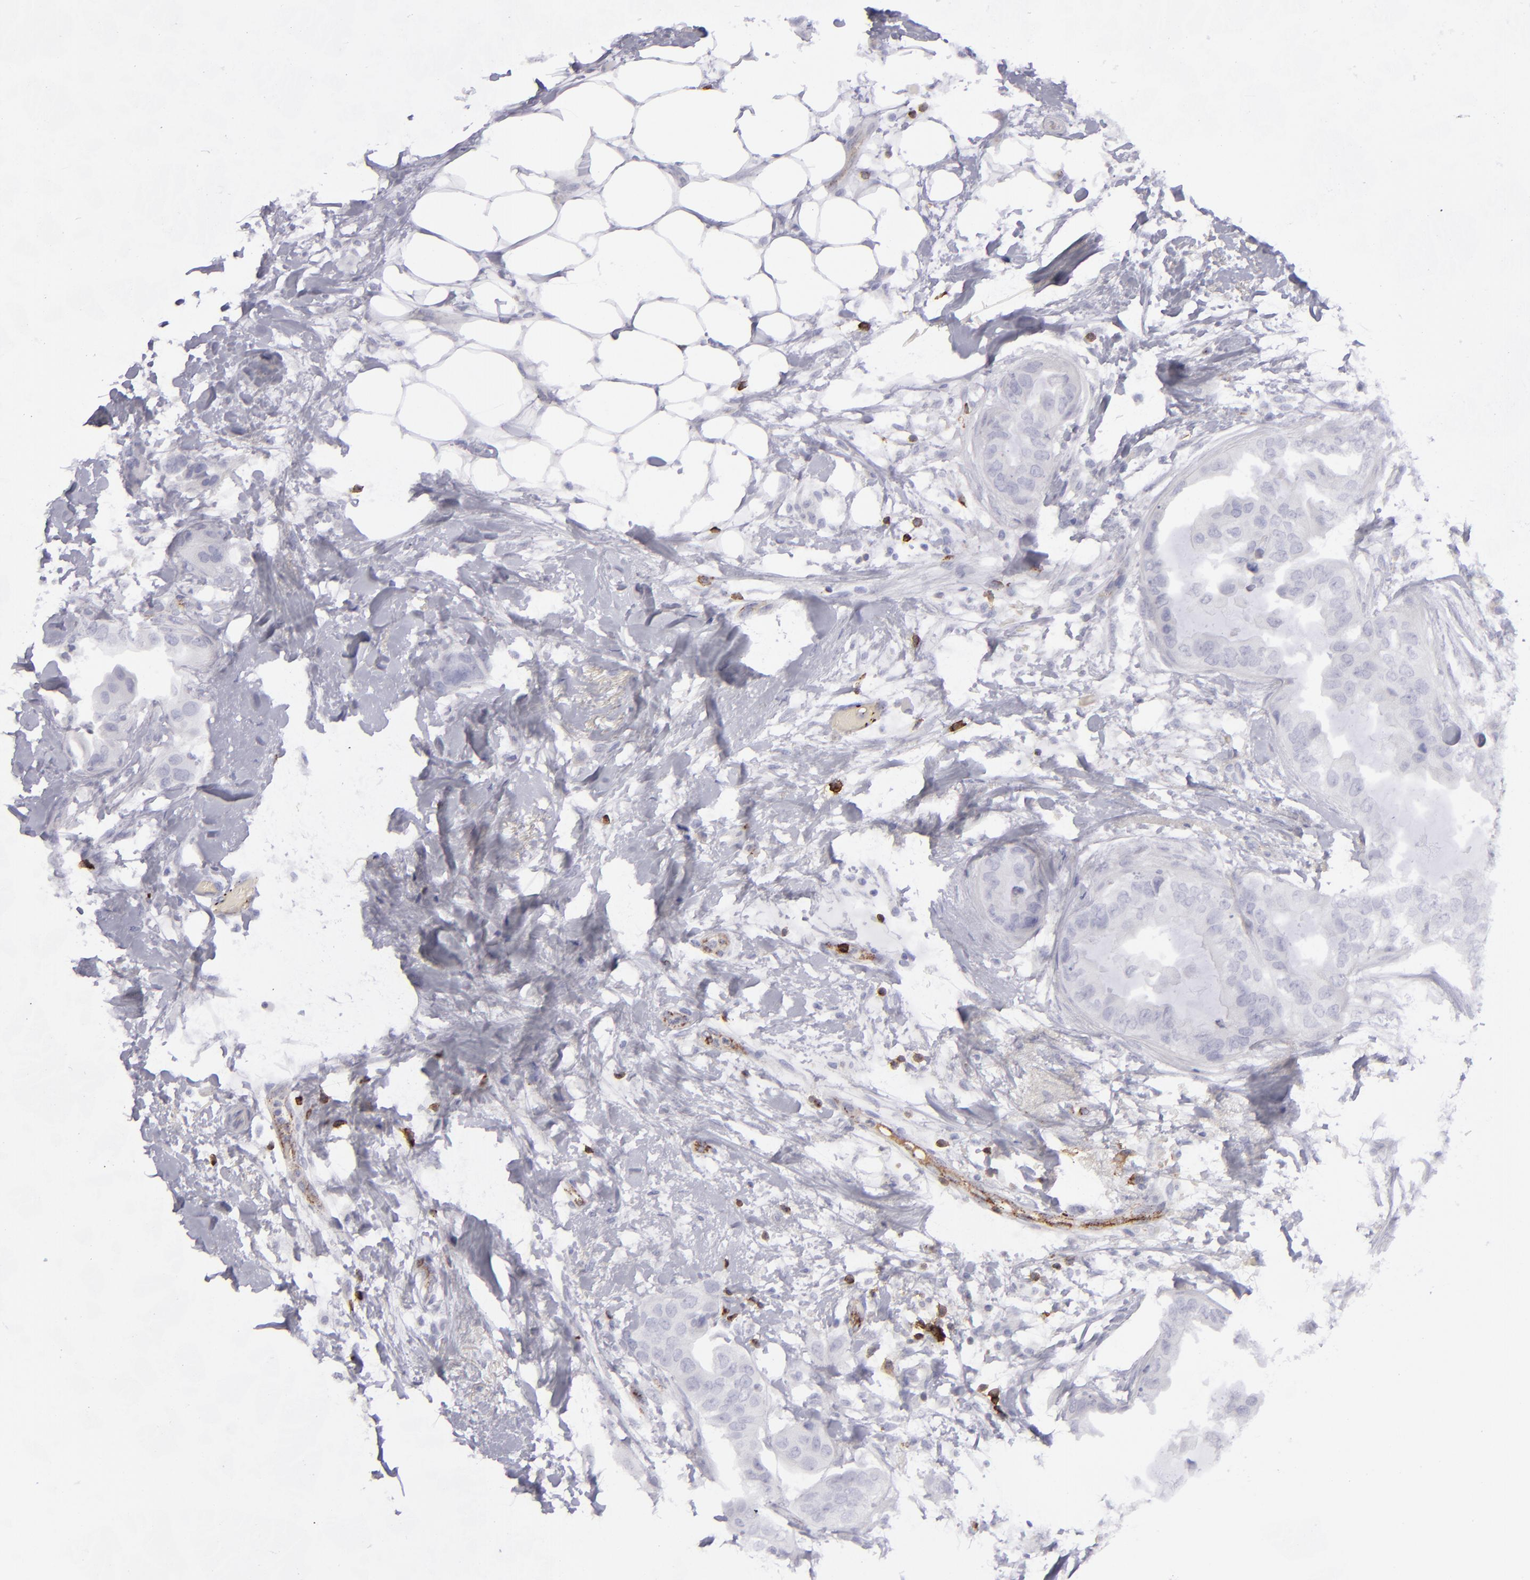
{"staining": {"intensity": "negative", "quantity": "none", "location": "none"}, "tissue": "breast cancer", "cell_type": "Tumor cells", "image_type": "cancer", "snomed": [{"axis": "morphology", "description": "Duct carcinoma"}, {"axis": "topography", "description": "Breast"}], "caption": "Immunohistochemistry (IHC) image of neoplastic tissue: invasive ductal carcinoma (breast) stained with DAB (3,3'-diaminobenzidine) demonstrates no significant protein positivity in tumor cells.", "gene": "CD27", "patient": {"sex": "female", "age": 40}}